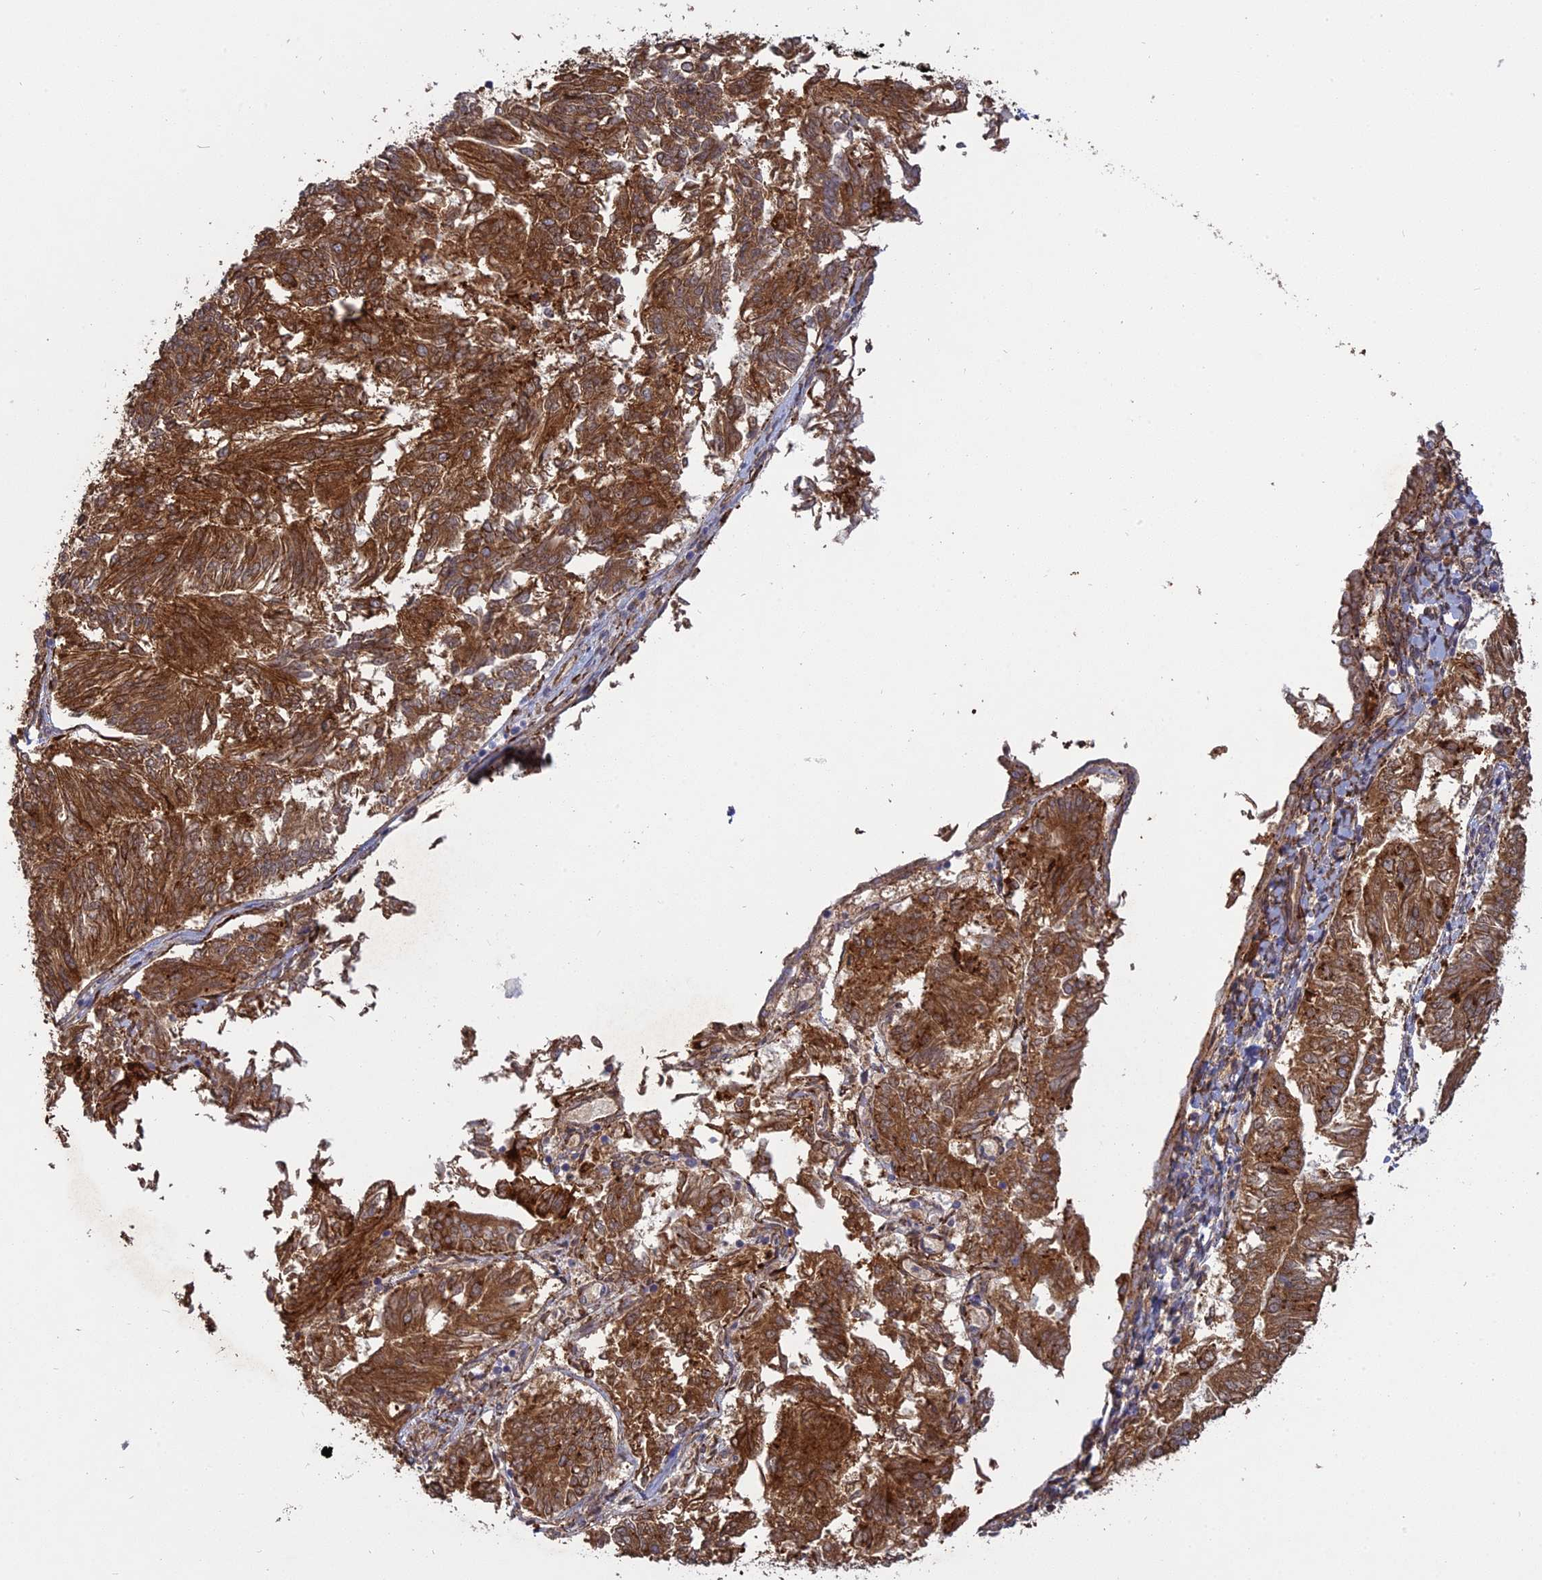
{"staining": {"intensity": "moderate", "quantity": ">75%", "location": "cytoplasmic/membranous"}, "tissue": "endometrial cancer", "cell_type": "Tumor cells", "image_type": "cancer", "snomed": [{"axis": "morphology", "description": "Adenocarcinoma, NOS"}, {"axis": "topography", "description": "Endometrium"}], "caption": "A brown stain shows moderate cytoplasmic/membranous positivity of a protein in human endometrial cancer (adenocarcinoma) tumor cells. (DAB IHC, brown staining for protein, blue staining for nuclei).", "gene": "PPIC", "patient": {"sex": "female", "age": 58}}